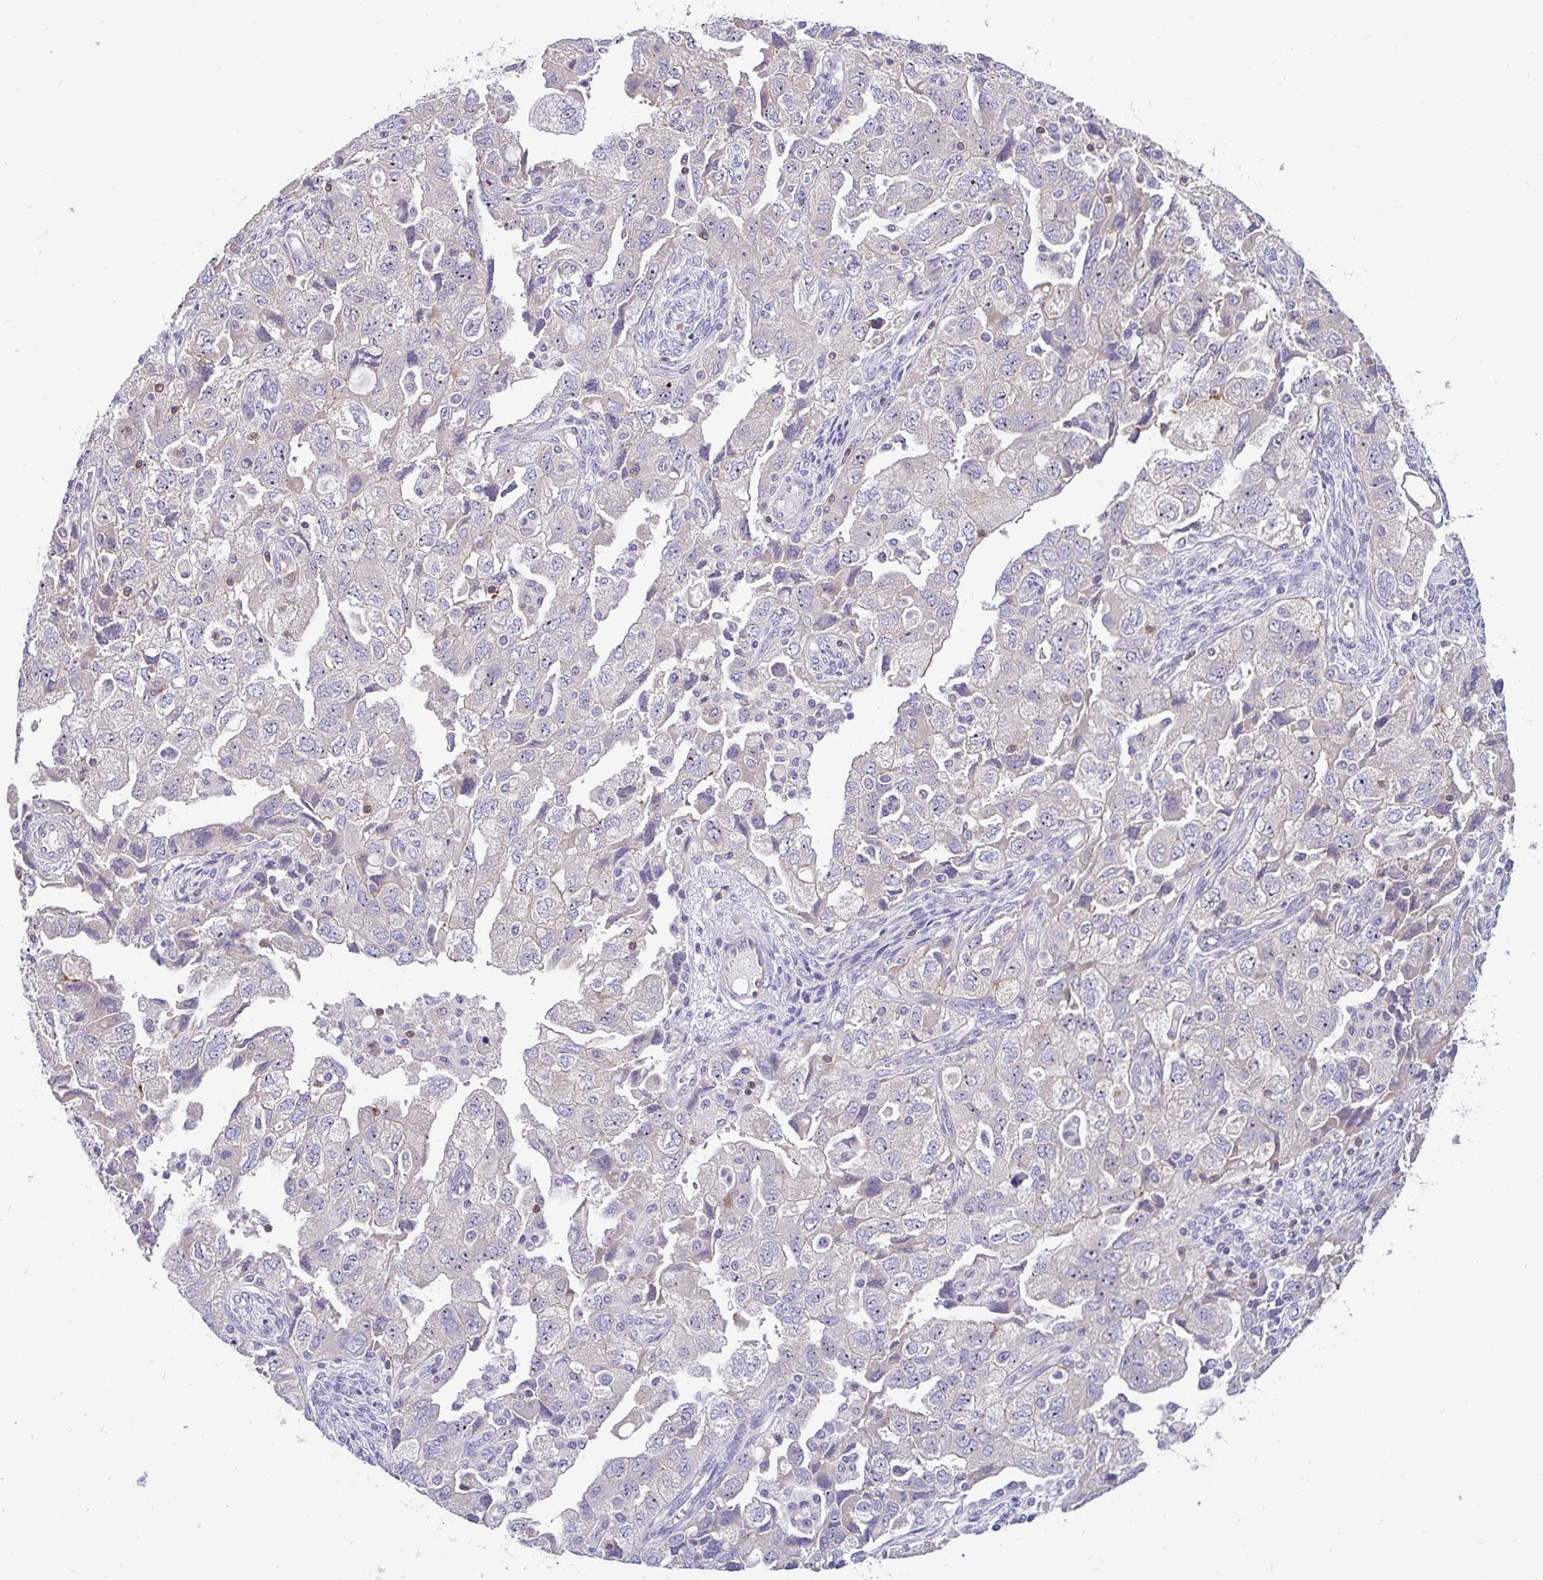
{"staining": {"intensity": "negative", "quantity": "none", "location": "none"}, "tissue": "ovarian cancer", "cell_type": "Tumor cells", "image_type": "cancer", "snomed": [{"axis": "morphology", "description": "Carcinoma, NOS"}, {"axis": "morphology", "description": "Cystadenocarcinoma, serous, NOS"}, {"axis": "topography", "description": "Ovary"}], "caption": "A histopathology image of ovarian cancer stained for a protein demonstrates no brown staining in tumor cells.", "gene": "LRRC26", "patient": {"sex": "female", "age": 69}}